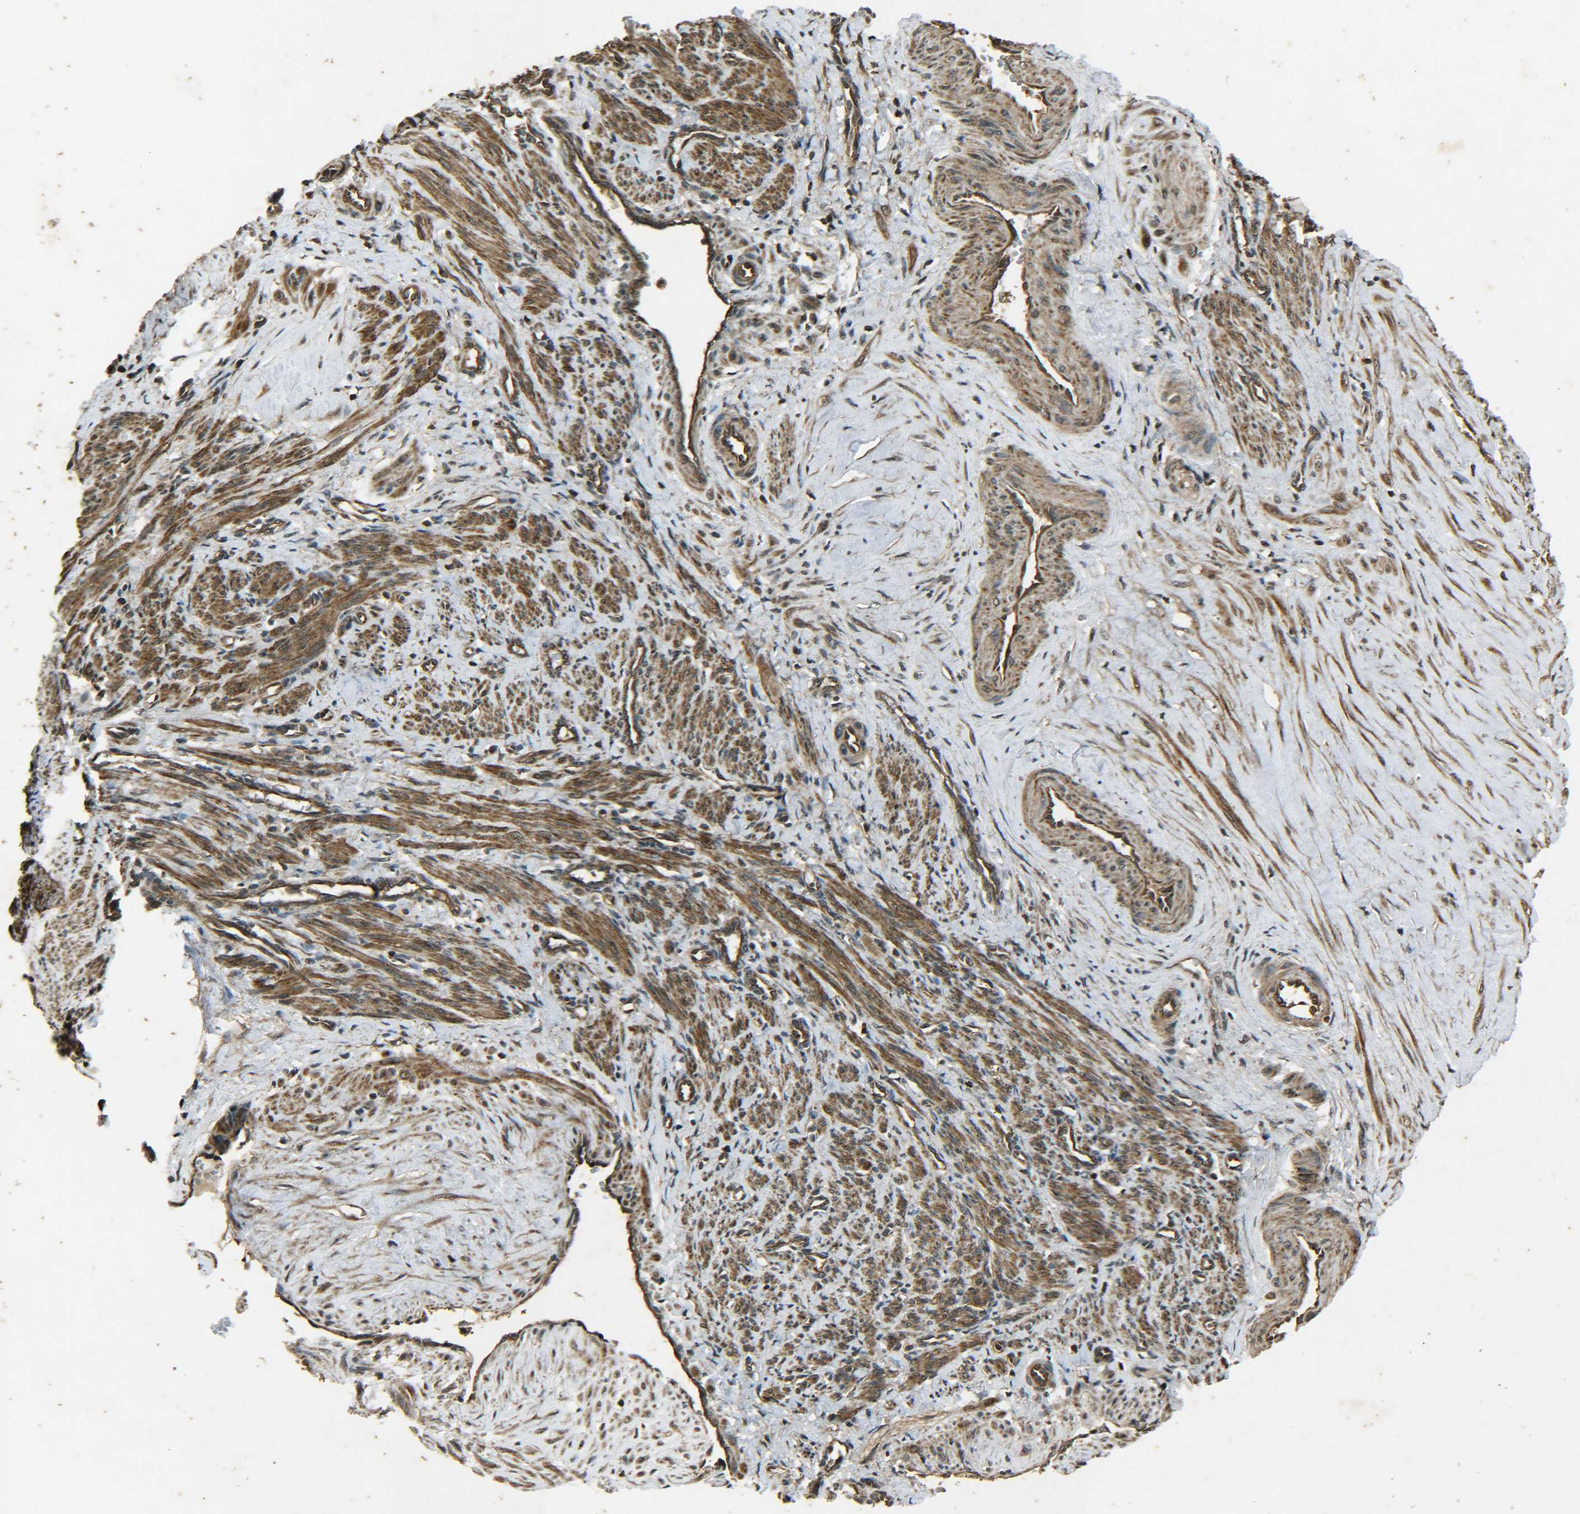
{"staining": {"intensity": "strong", "quantity": ">75%", "location": "cytoplasmic/membranous"}, "tissue": "smooth muscle", "cell_type": "Smooth muscle cells", "image_type": "normal", "snomed": [{"axis": "morphology", "description": "Normal tissue, NOS"}, {"axis": "topography", "description": "Endometrium"}], "caption": "Human smooth muscle stained for a protein (brown) demonstrates strong cytoplasmic/membranous positive positivity in approximately >75% of smooth muscle cells.", "gene": "PLK2", "patient": {"sex": "female", "age": 33}}